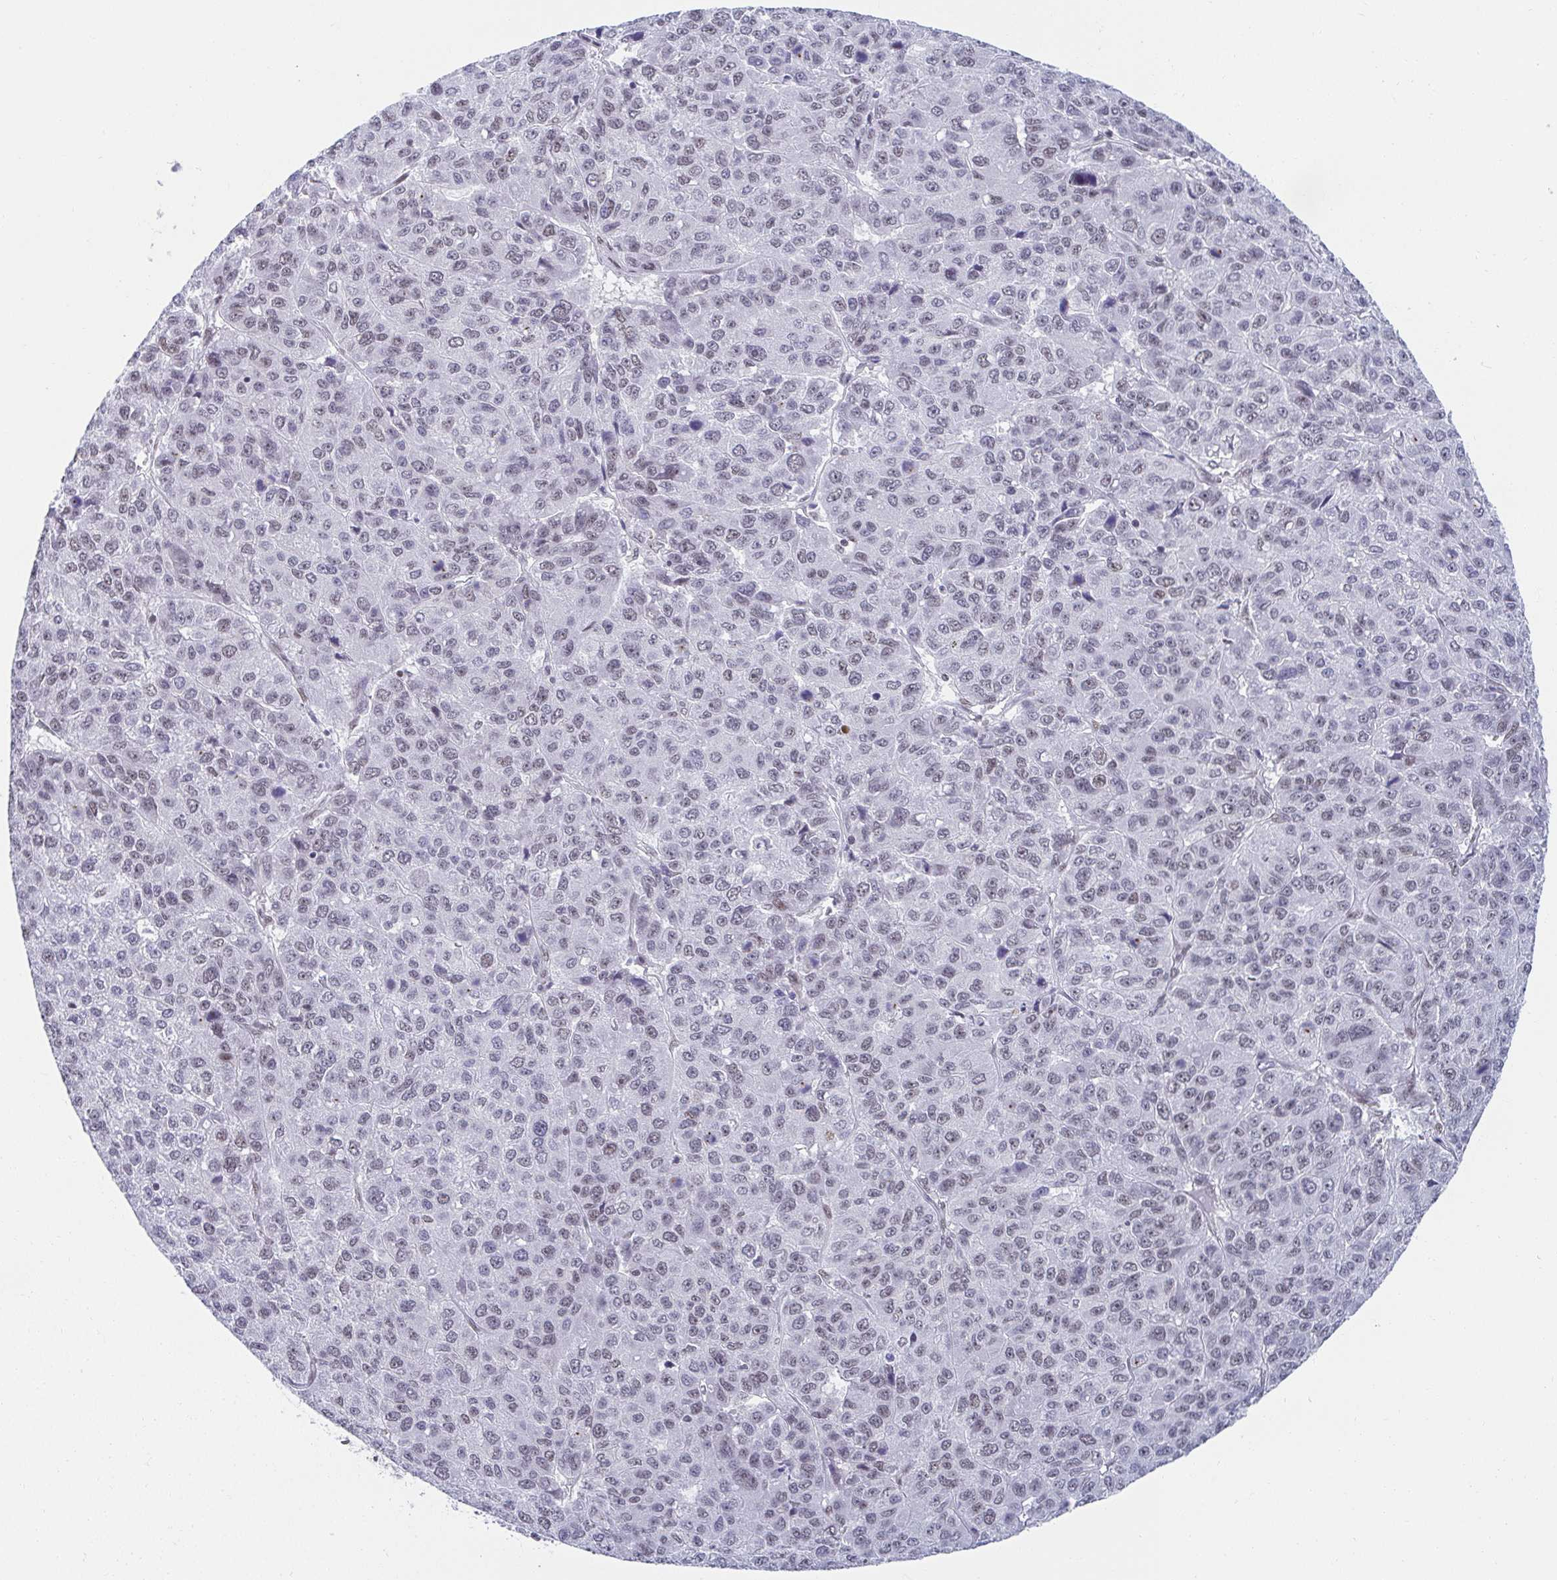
{"staining": {"intensity": "moderate", "quantity": "25%-75%", "location": "nuclear"}, "tissue": "liver cancer", "cell_type": "Tumor cells", "image_type": "cancer", "snomed": [{"axis": "morphology", "description": "Carcinoma, Hepatocellular, NOS"}, {"axis": "topography", "description": "Liver"}], "caption": "A photomicrograph of human hepatocellular carcinoma (liver) stained for a protein shows moderate nuclear brown staining in tumor cells.", "gene": "SLC7A10", "patient": {"sex": "male", "age": 69}}